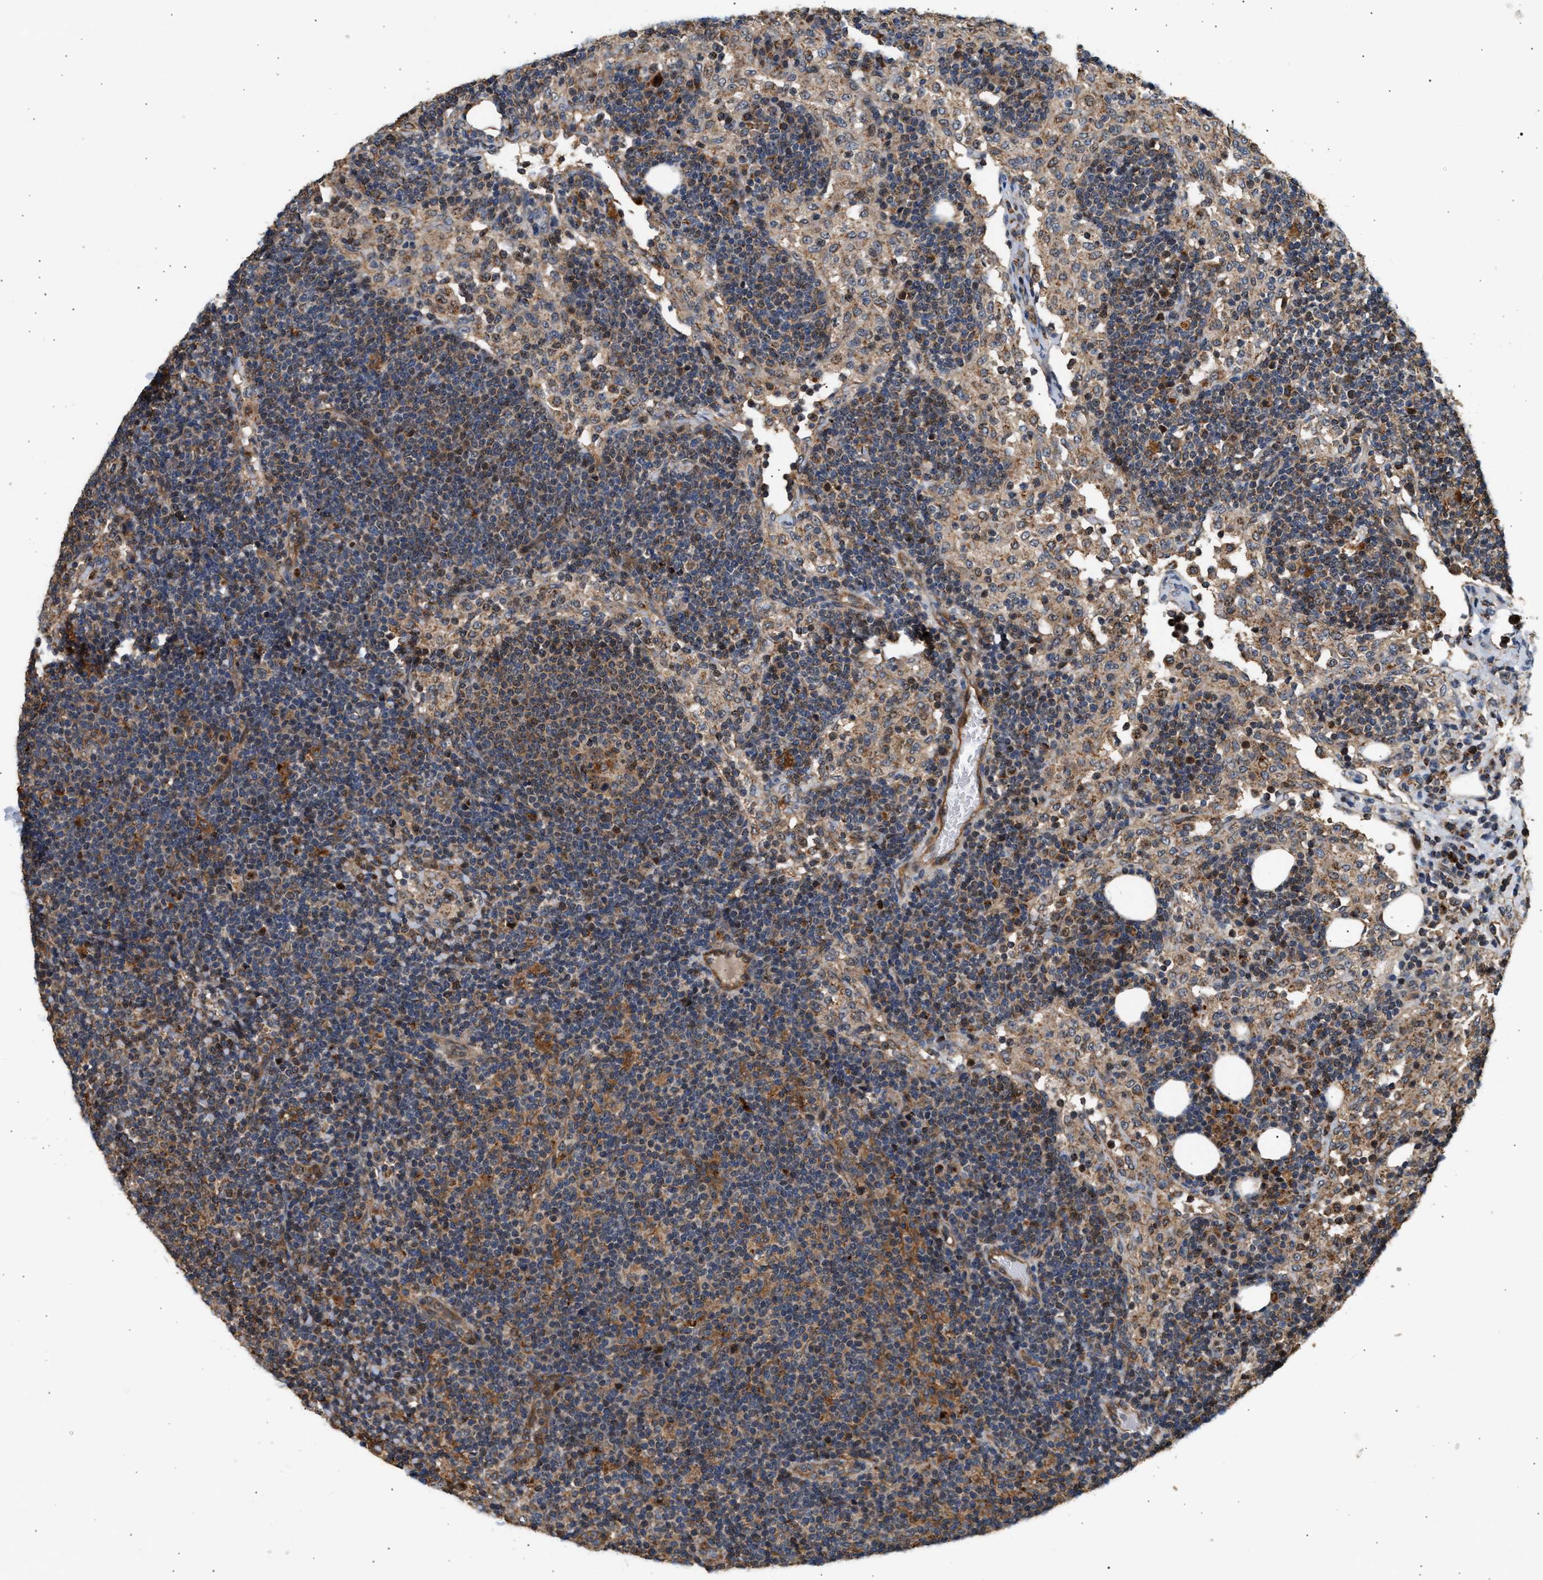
{"staining": {"intensity": "moderate", "quantity": ">75%", "location": "cytoplasmic/membranous"}, "tissue": "lymph node", "cell_type": "Germinal center cells", "image_type": "normal", "snomed": [{"axis": "morphology", "description": "Normal tissue, NOS"}, {"axis": "morphology", "description": "Carcinoid, malignant, NOS"}, {"axis": "topography", "description": "Lymph node"}], "caption": "This photomicrograph shows normal lymph node stained with IHC to label a protein in brown. The cytoplasmic/membranous of germinal center cells show moderate positivity for the protein. Nuclei are counter-stained blue.", "gene": "DUSP14", "patient": {"sex": "male", "age": 47}}